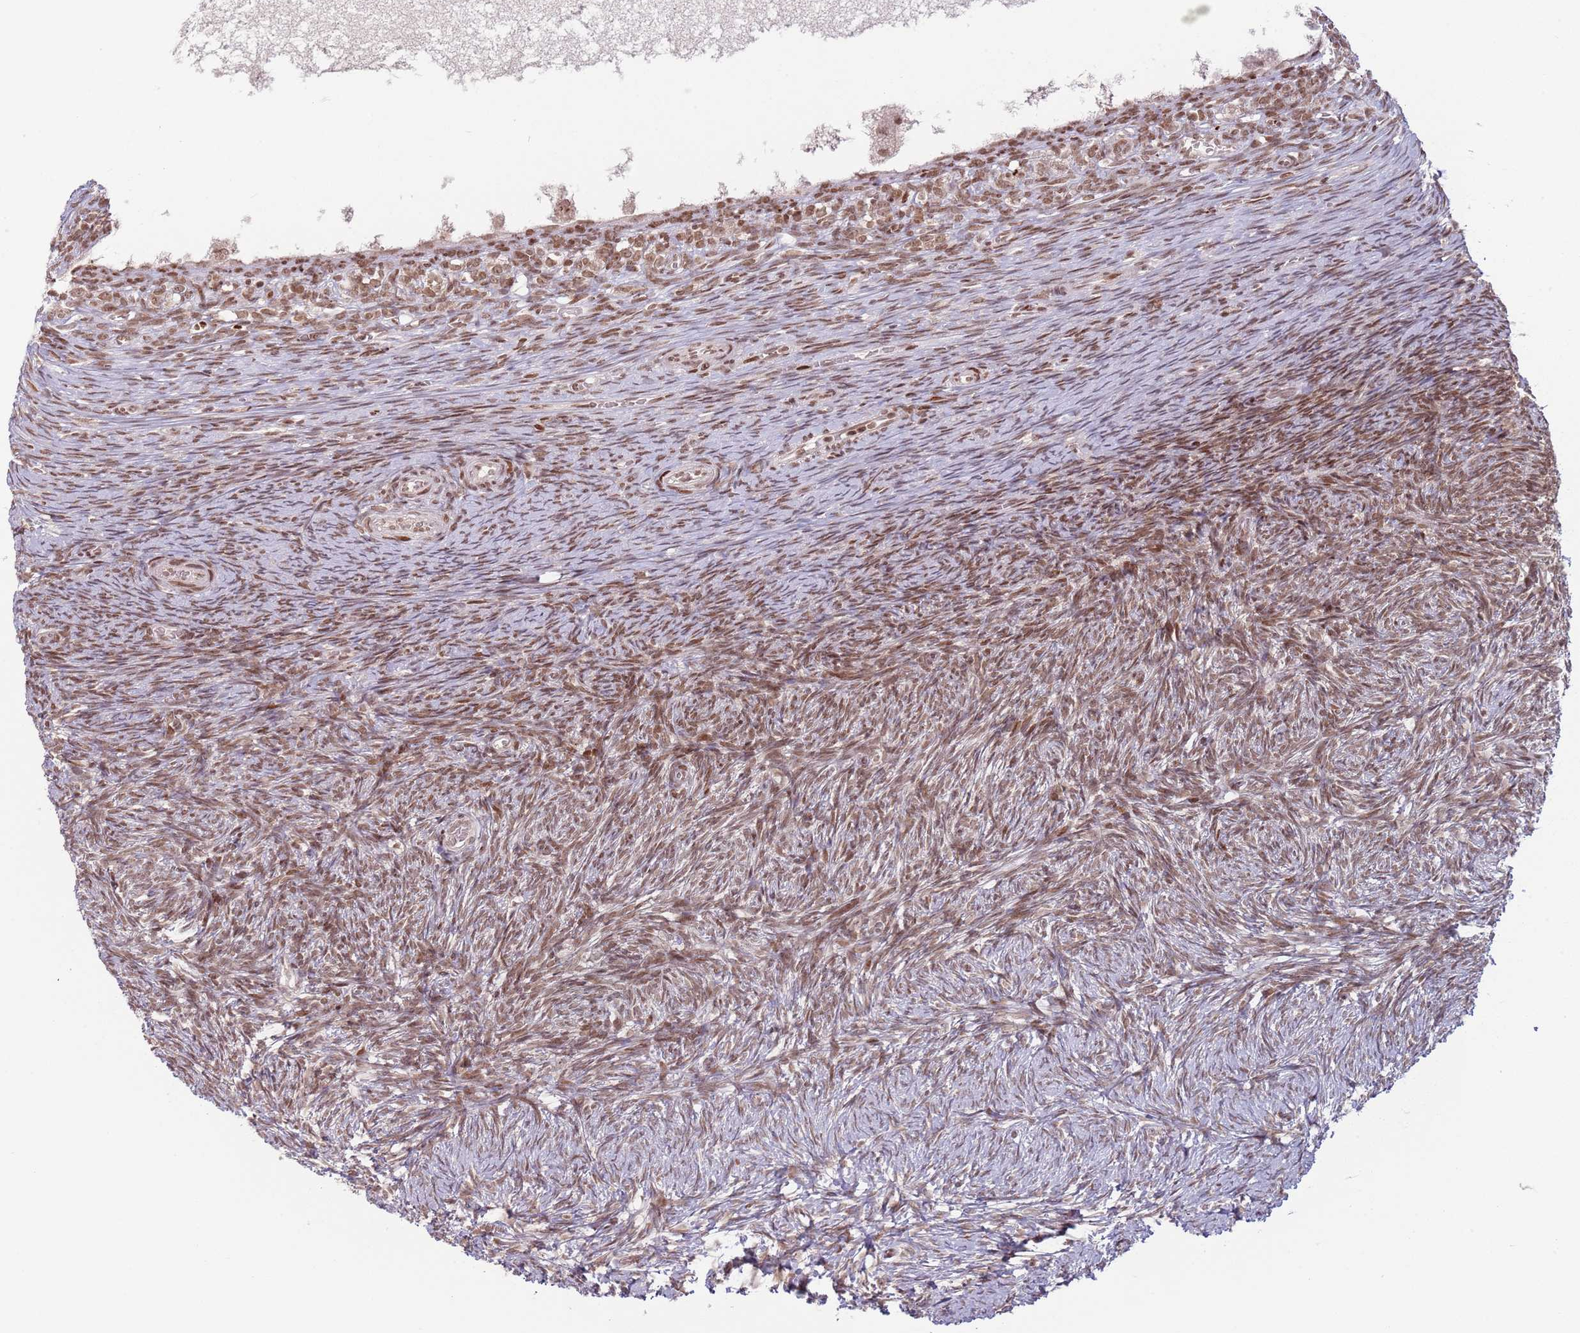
{"staining": {"intensity": "moderate", "quantity": ">75%", "location": "nuclear"}, "tissue": "ovary", "cell_type": "Ovarian stroma cells", "image_type": "normal", "snomed": [{"axis": "morphology", "description": "Normal tissue, NOS"}, {"axis": "topography", "description": "Ovary"}], "caption": "Moderate nuclear positivity for a protein is present in approximately >75% of ovarian stroma cells of unremarkable ovary using immunohistochemistry (IHC).", "gene": "SH3RF3", "patient": {"sex": "female", "age": 39}}